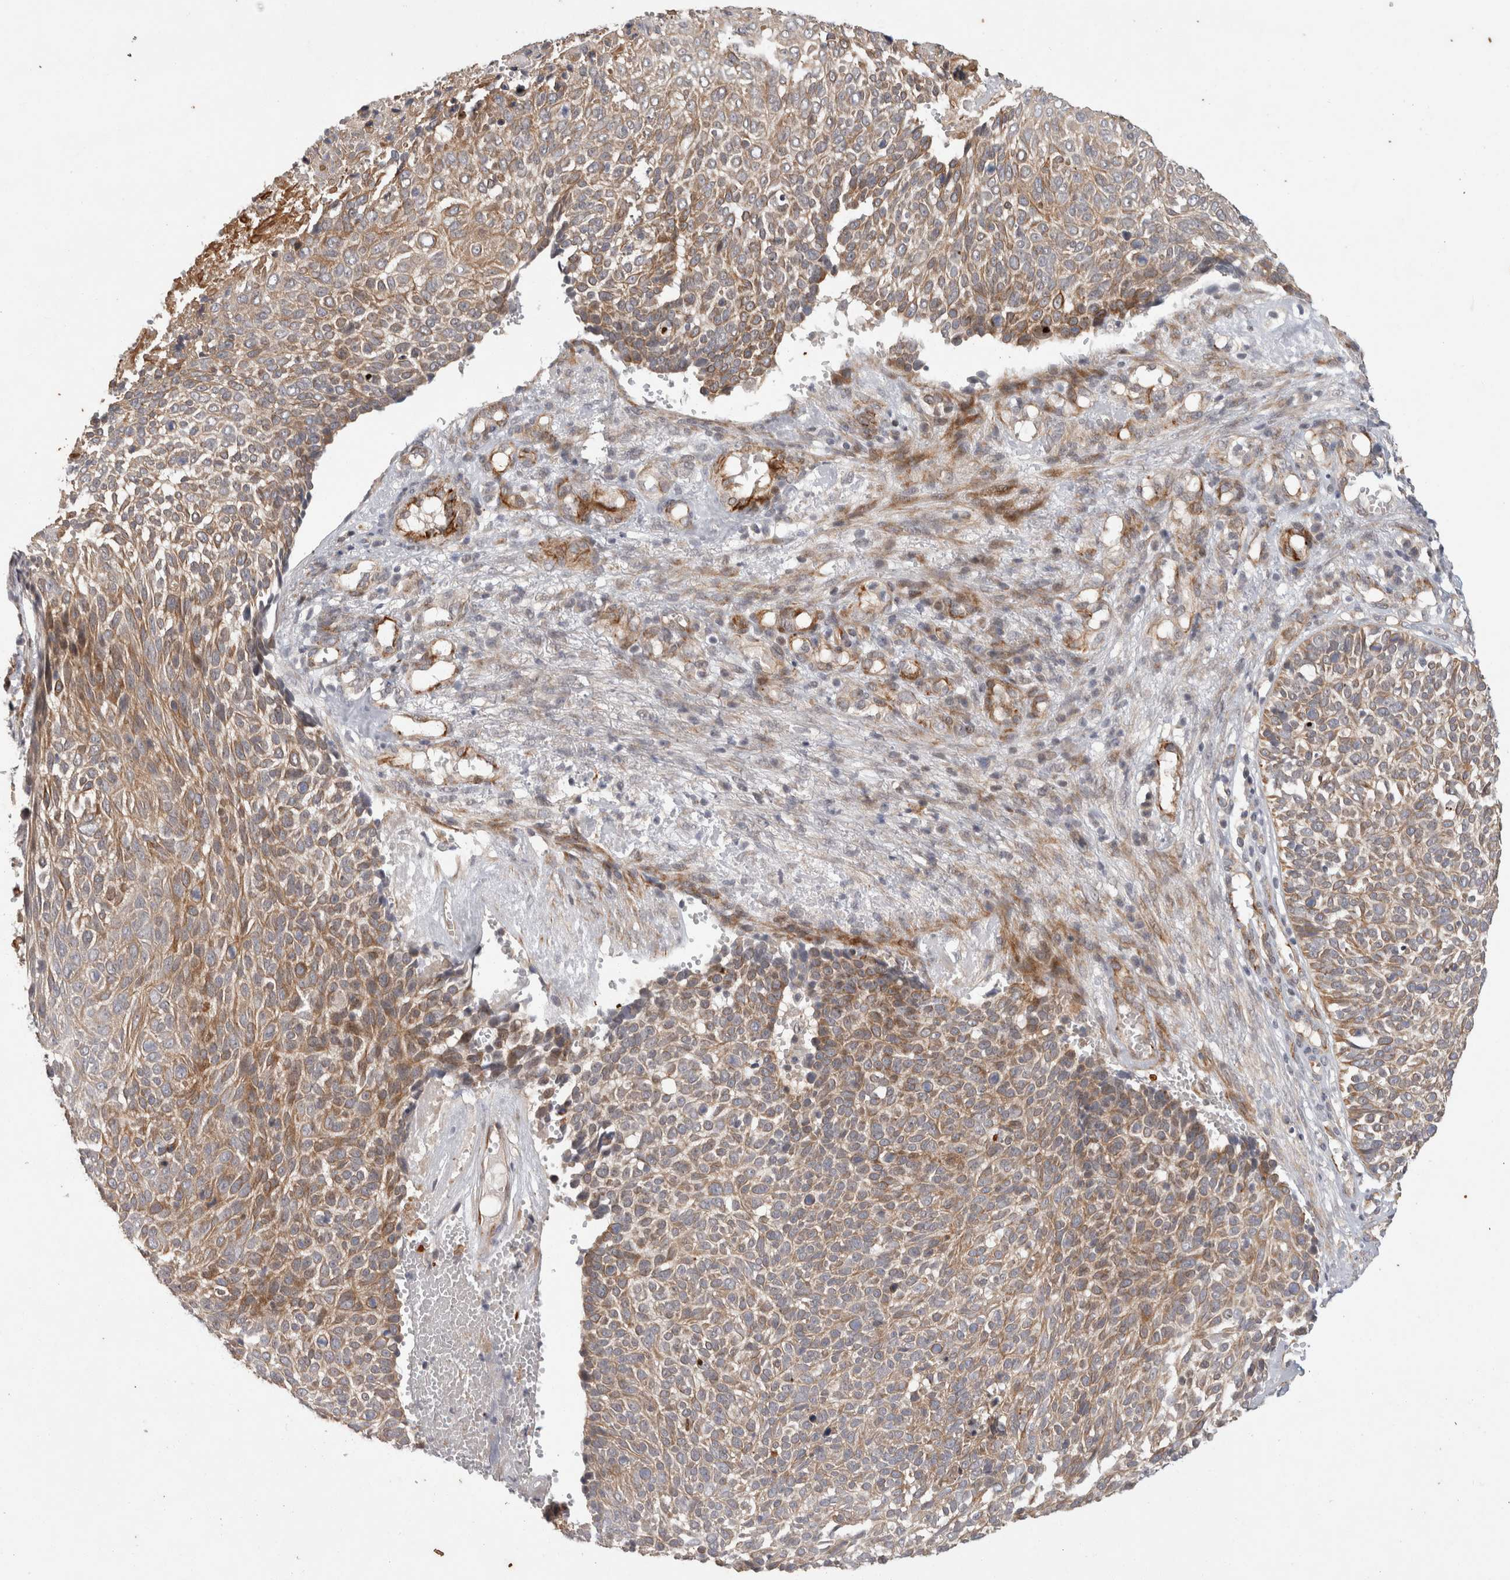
{"staining": {"intensity": "moderate", "quantity": "25%-75%", "location": "cytoplasmic/membranous"}, "tissue": "cervical cancer", "cell_type": "Tumor cells", "image_type": "cancer", "snomed": [{"axis": "morphology", "description": "Squamous cell carcinoma, NOS"}, {"axis": "topography", "description": "Cervix"}], "caption": "Moderate cytoplasmic/membranous expression is present in about 25%-75% of tumor cells in cervical cancer.", "gene": "CRISPLD1", "patient": {"sex": "female", "age": 74}}